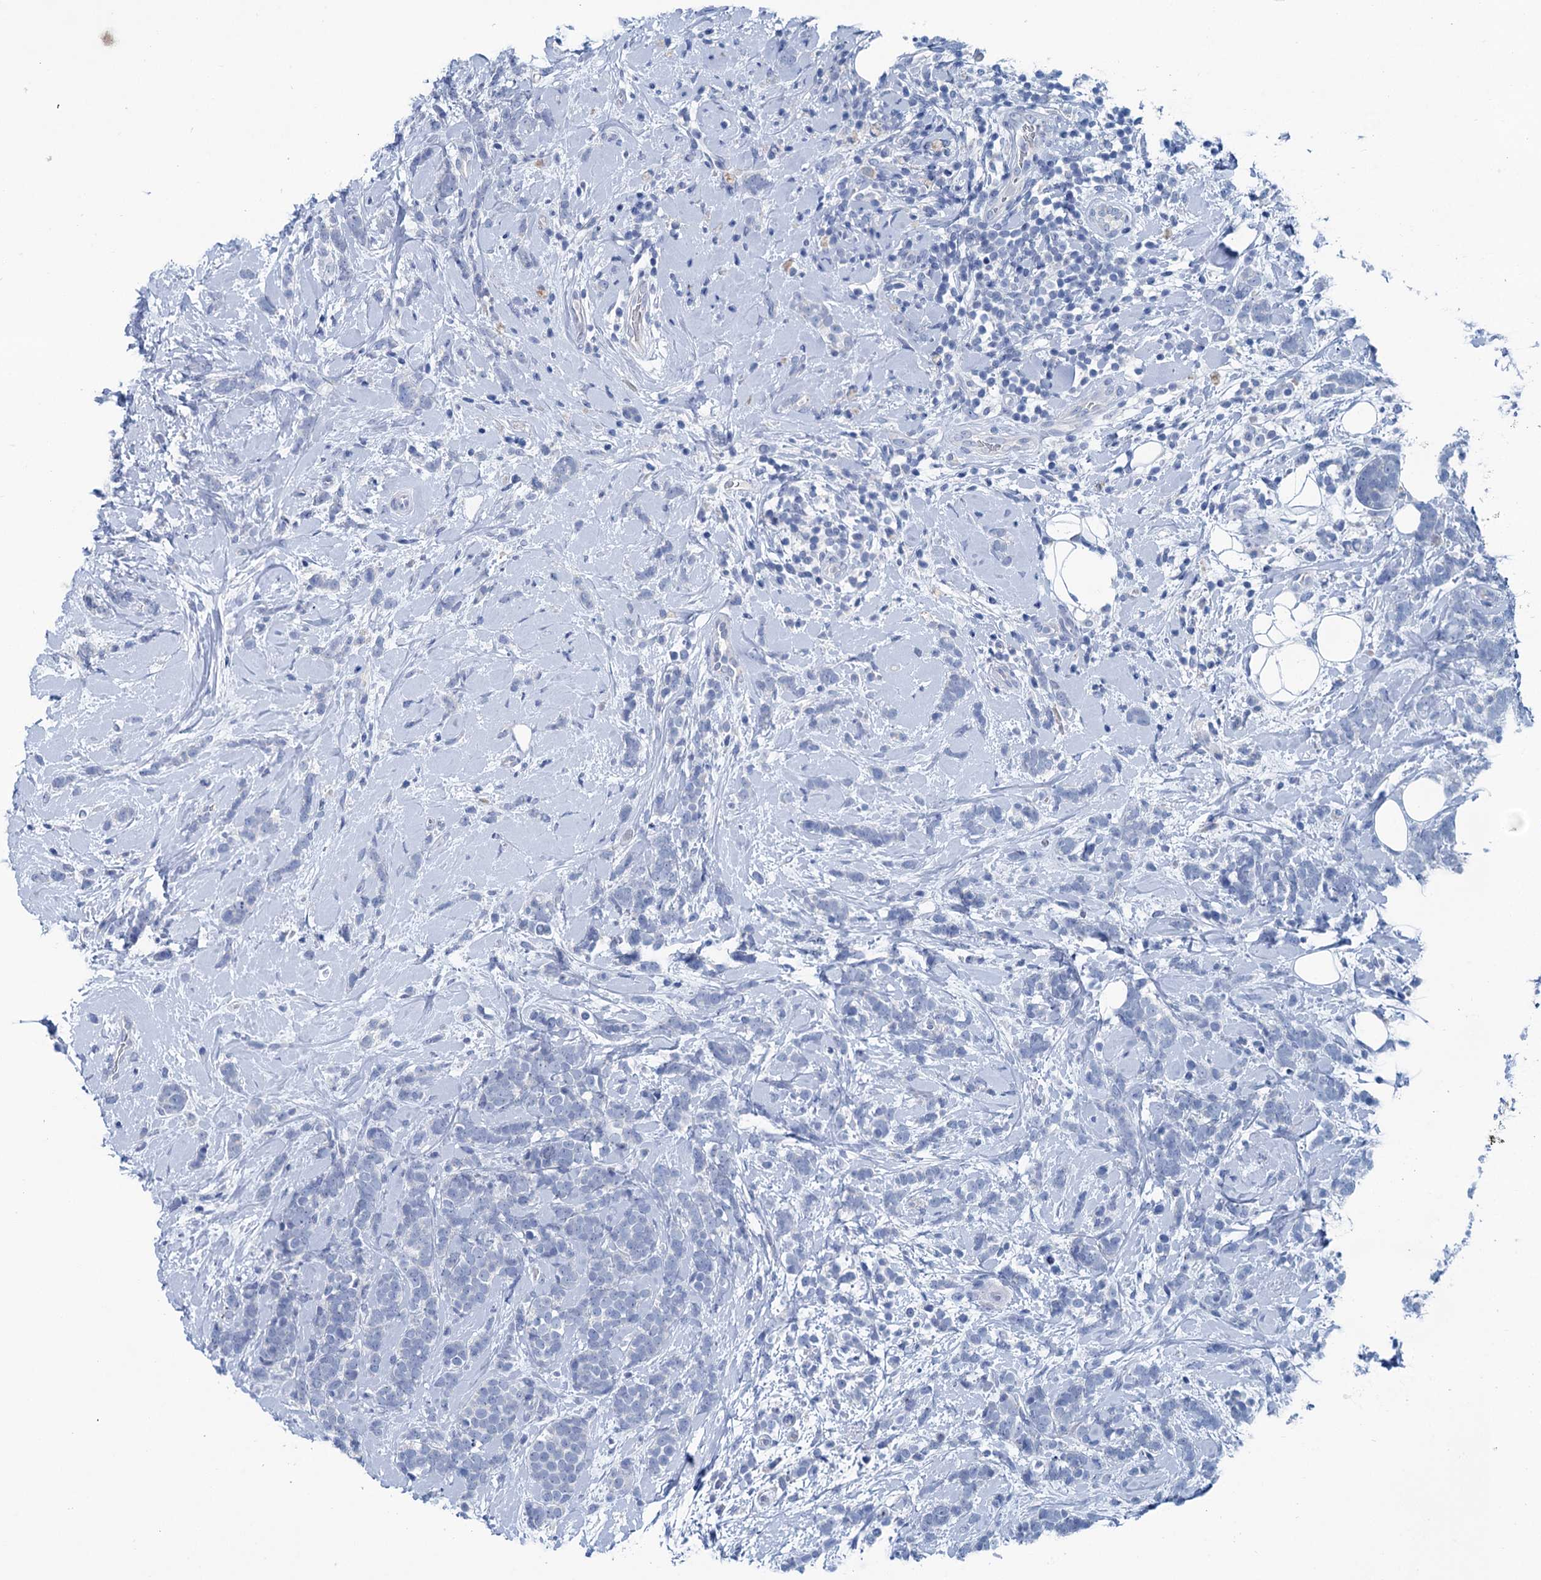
{"staining": {"intensity": "negative", "quantity": "none", "location": "none"}, "tissue": "breast cancer", "cell_type": "Tumor cells", "image_type": "cancer", "snomed": [{"axis": "morphology", "description": "Lobular carcinoma"}, {"axis": "topography", "description": "Breast"}], "caption": "Protein analysis of breast cancer displays no significant positivity in tumor cells. Brightfield microscopy of IHC stained with DAB (3,3'-diaminobenzidine) (brown) and hematoxylin (blue), captured at high magnification.", "gene": "MYOZ3", "patient": {"sex": "female", "age": 58}}